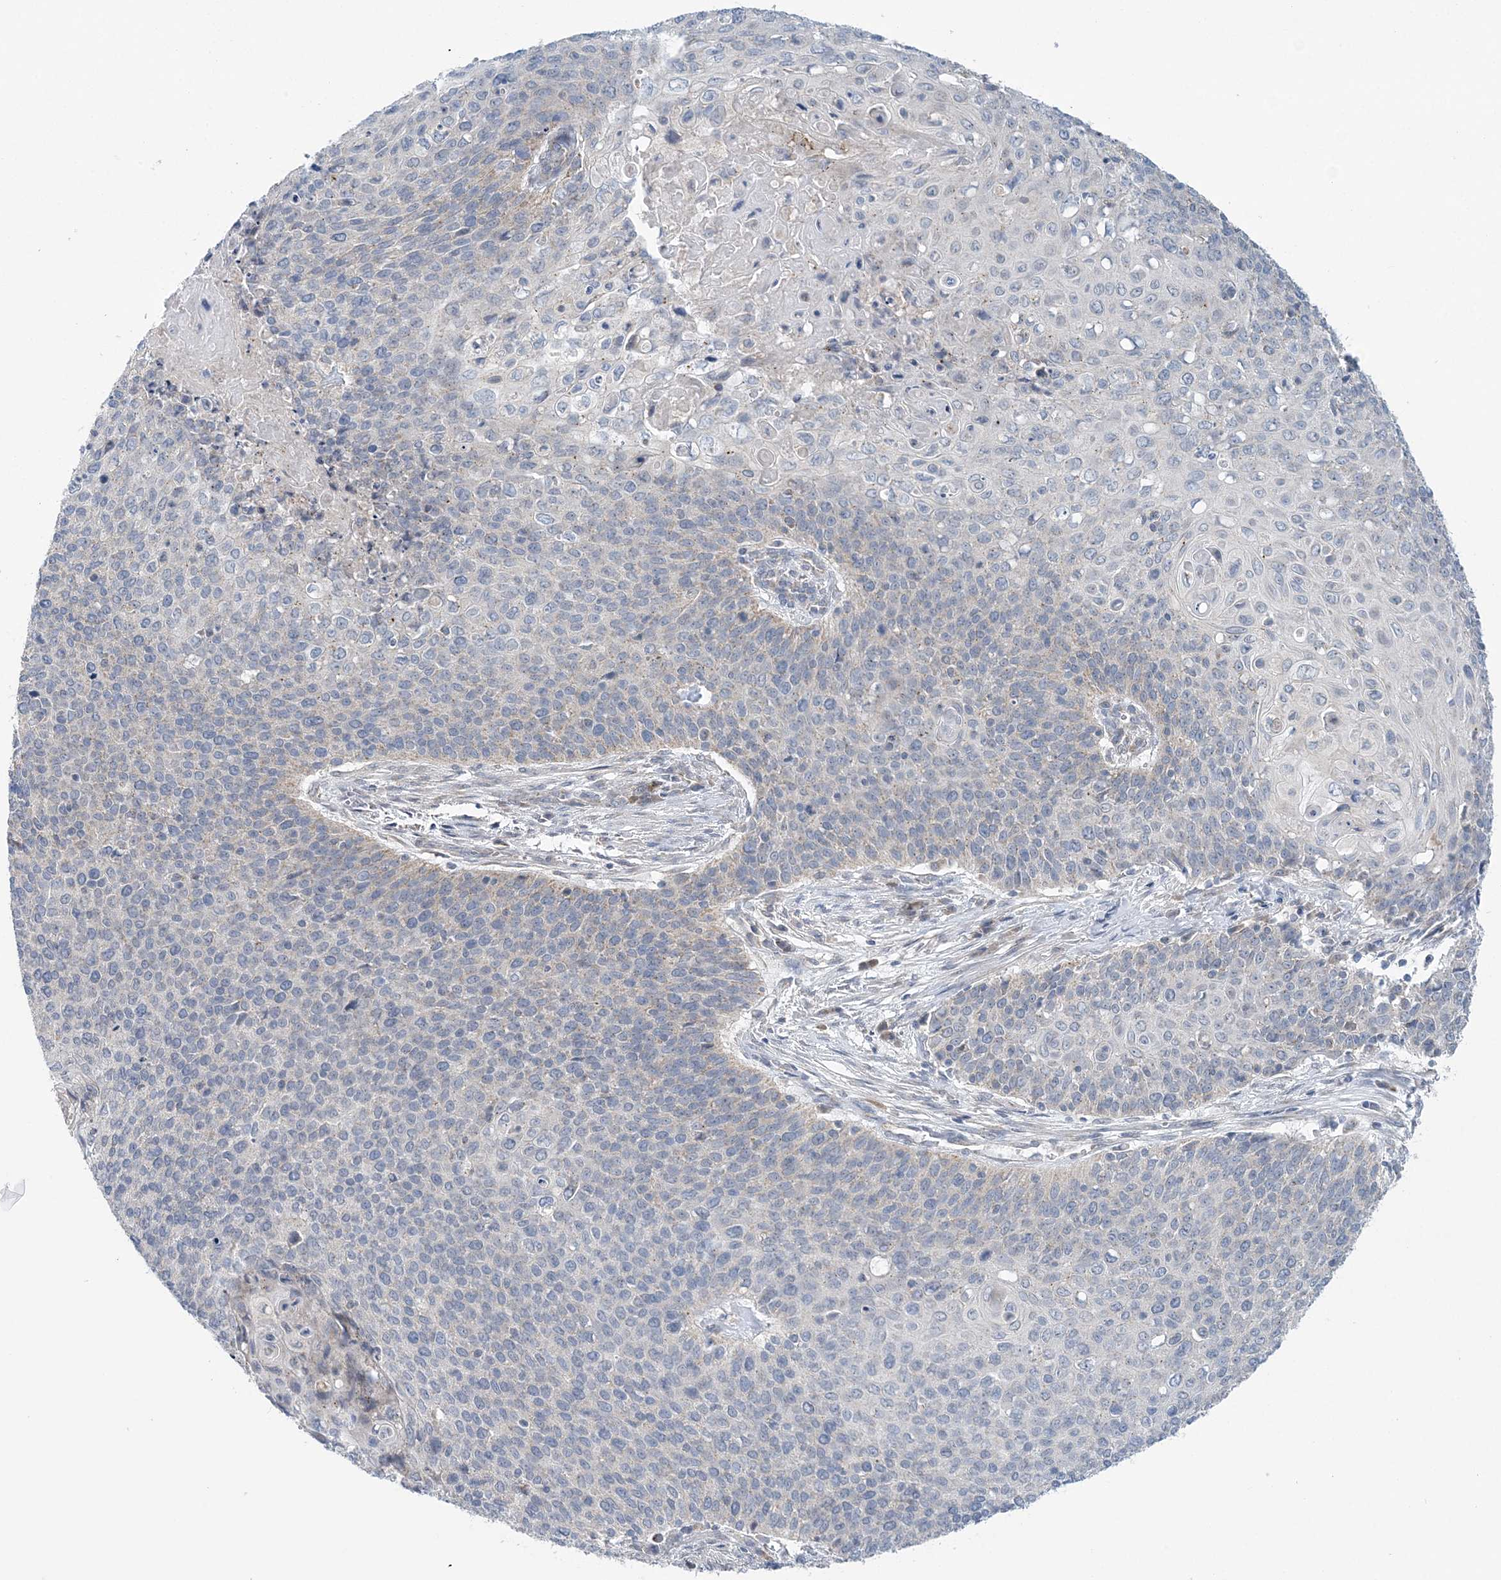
{"staining": {"intensity": "negative", "quantity": "none", "location": "none"}, "tissue": "cervical cancer", "cell_type": "Tumor cells", "image_type": "cancer", "snomed": [{"axis": "morphology", "description": "Squamous cell carcinoma, NOS"}, {"axis": "topography", "description": "Cervix"}], "caption": "High magnification brightfield microscopy of cervical squamous cell carcinoma stained with DAB (brown) and counterstained with hematoxylin (blue): tumor cells show no significant positivity. (DAB immunohistochemistry visualized using brightfield microscopy, high magnification).", "gene": "COPE", "patient": {"sex": "female", "age": 39}}